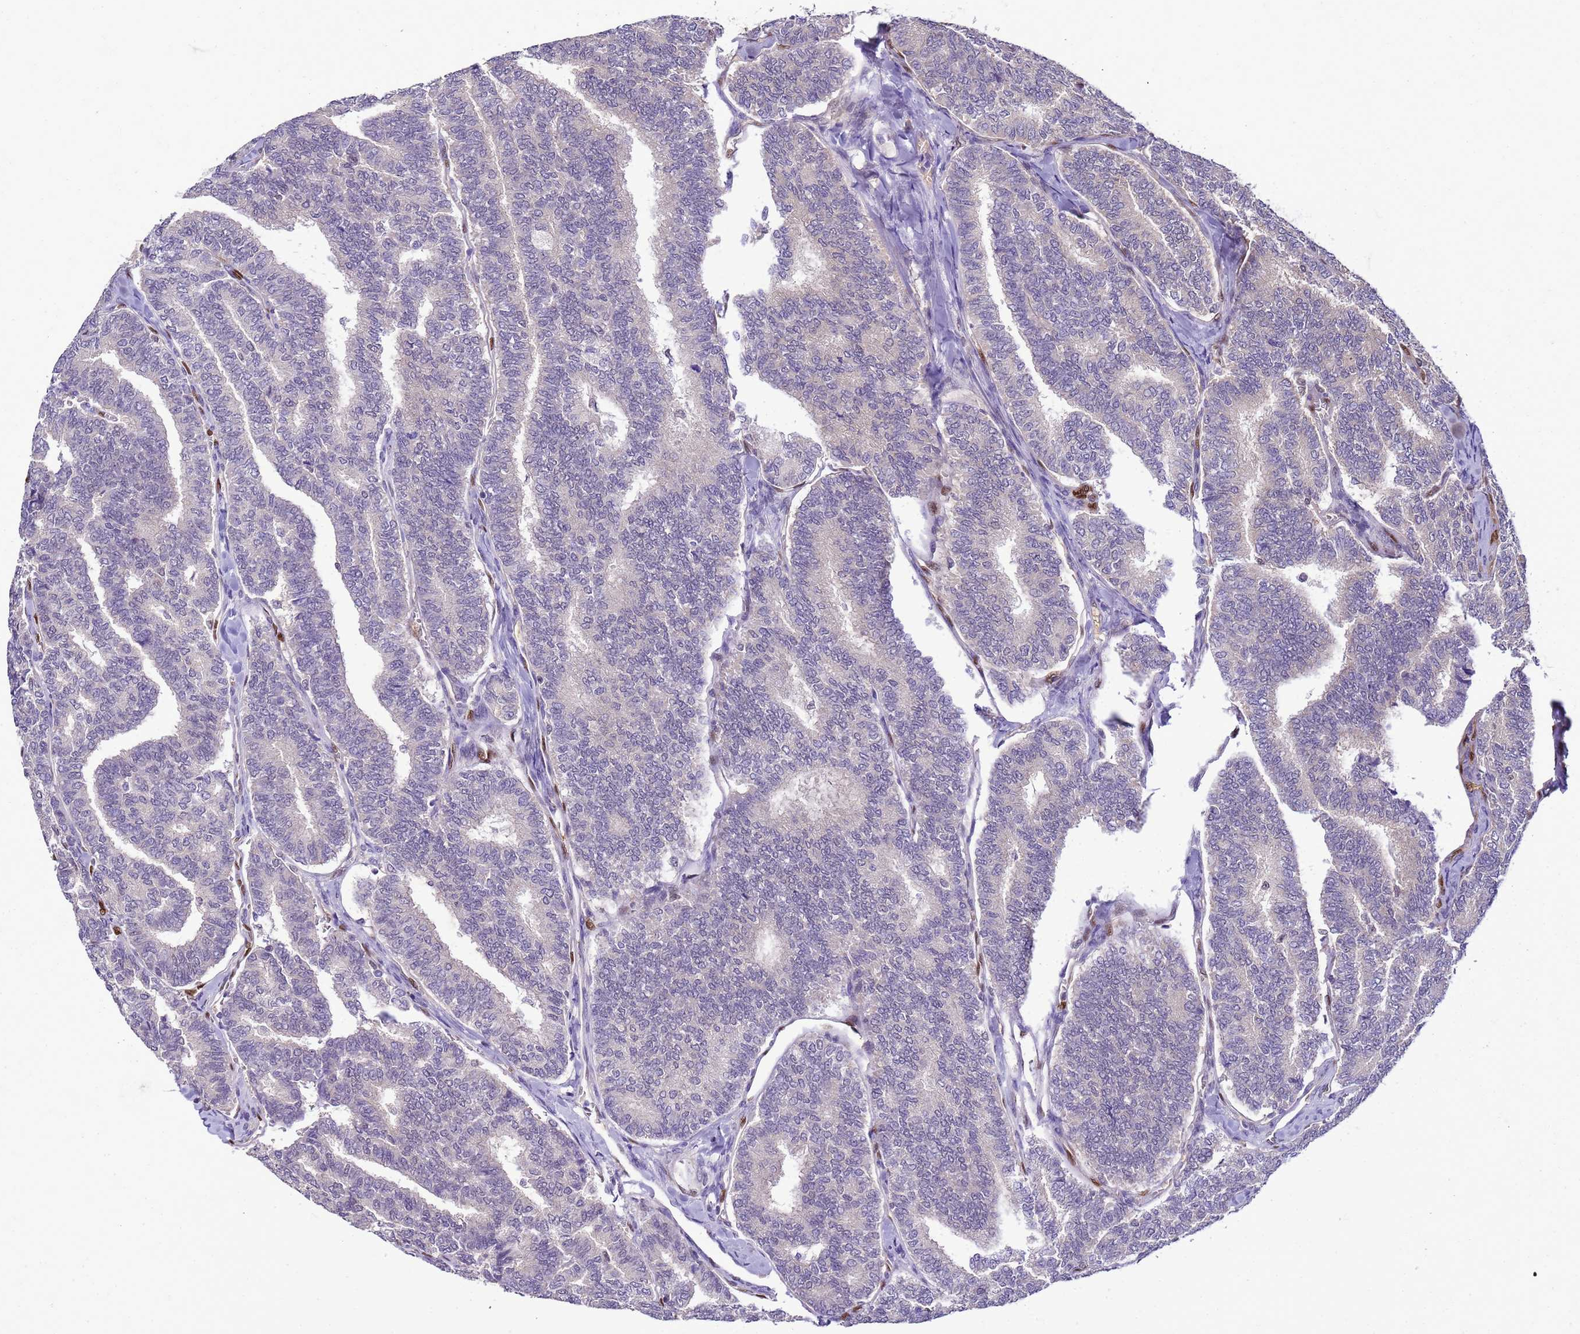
{"staining": {"intensity": "negative", "quantity": "none", "location": "none"}, "tissue": "thyroid cancer", "cell_type": "Tumor cells", "image_type": "cancer", "snomed": [{"axis": "morphology", "description": "Papillary adenocarcinoma, NOS"}, {"axis": "topography", "description": "Thyroid gland"}], "caption": "Immunohistochemistry image of human thyroid papillary adenocarcinoma stained for a protein (brown), which exhibits no expression in tumor cells.", "gene": "DDI2", "patient": {"sex": "female", "age": 35}}